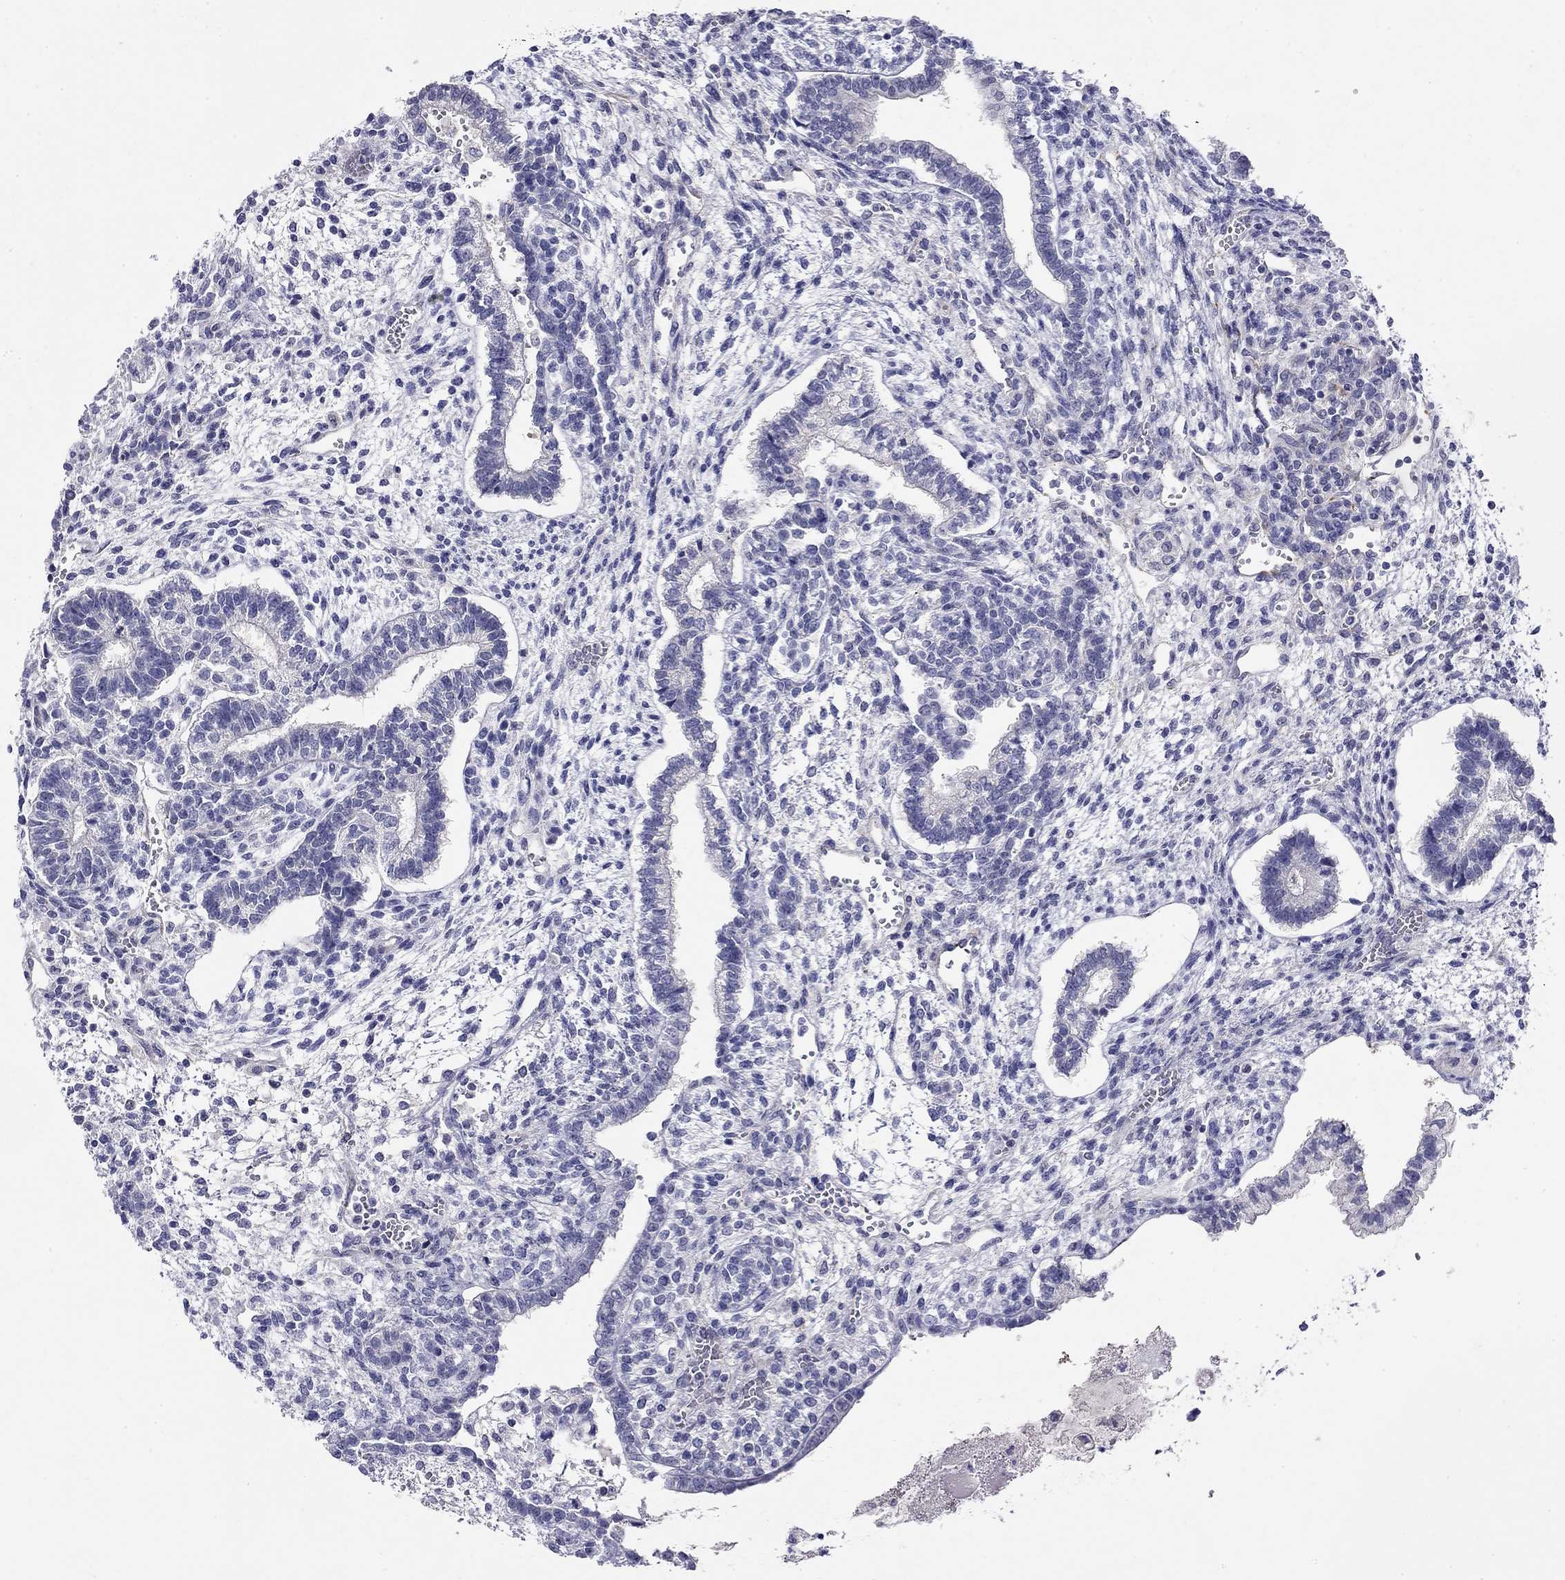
{"staining": {"intensity": "negative", "quantity": "none", "location": "none"}, "tissue": "testis cancer", "cell_type": "Tumor cells", "image_type": "cancer", "snomed": [{"axis": "morphology", "description": "Carcinoma, Embryonal, NOS"}, {"axis": "topography", "description": "Testis"}], "caption": "A photomicrograph of testis embryonal carcinoma stained for a protein demonstrates no brown staining in tumor cells.", "gene": "RTL1", "patient": {"sex": "male", "age": 37}}